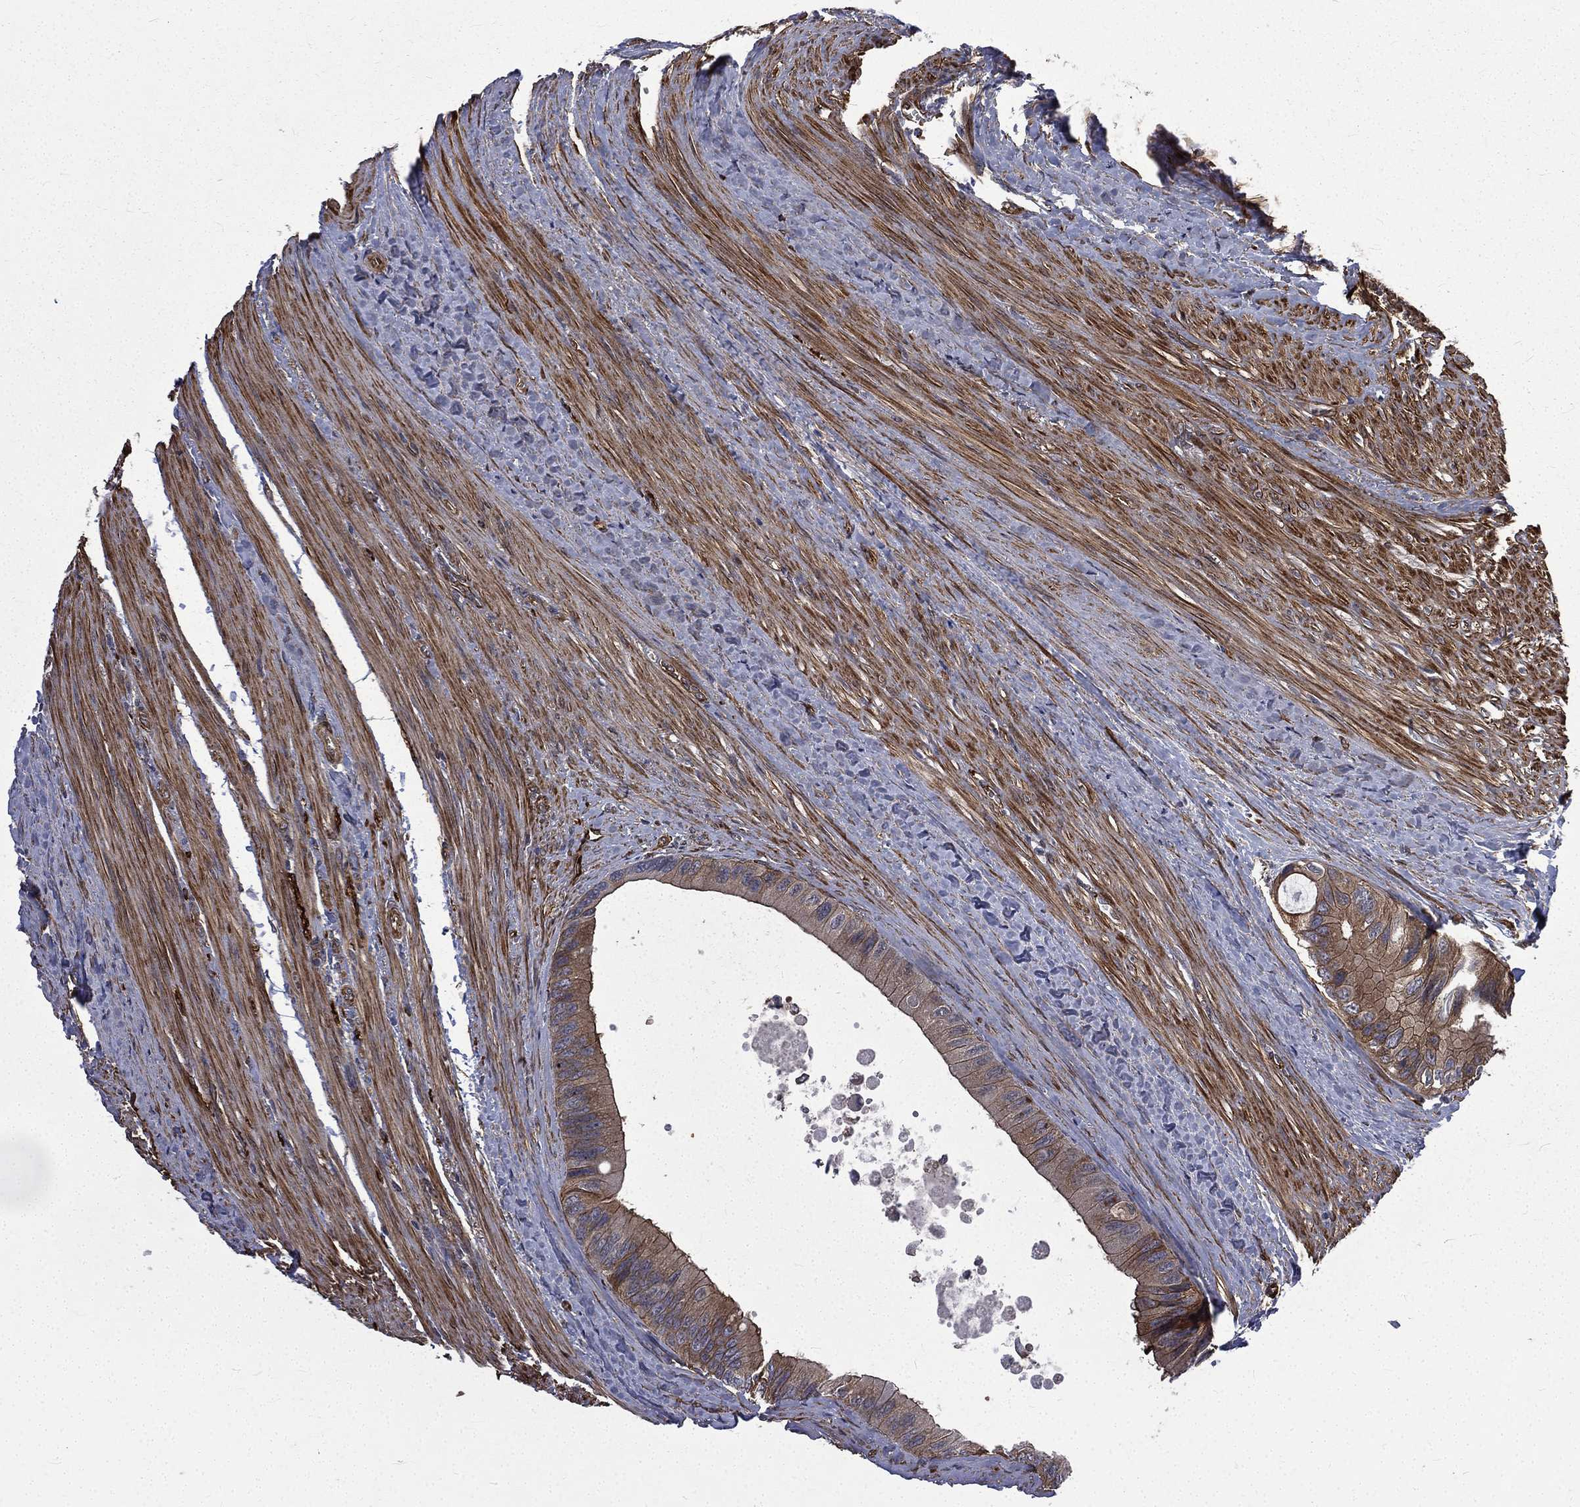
{"staining": {"intensity": "moderate", "quantity": "<25%", "location": "cytoplasmic/membranous"}, "tissue": "colorectal cancer", "cell_type": "Tumor cells", "image_type": "cancer", "snomed": [{"axis": "morphology", "description": "Normal tissue, NOS"}, {"axis": "morphology", "description": "Adenocarcinoma, NOS"}, {"axis": "topography", "description": "Colon"}], "caption": "Colorectal cancer stained with DAB immunohistochemistry (IHC) demonstrates low levels of moderate cytoplasmic/membranous staining in about <25% of tumor cells. (DAB IHC, brown staining for protein, blue staining for nuclei).", "gene": "PPFIBP1", "patient": {"sex": "male", "age": 65}}